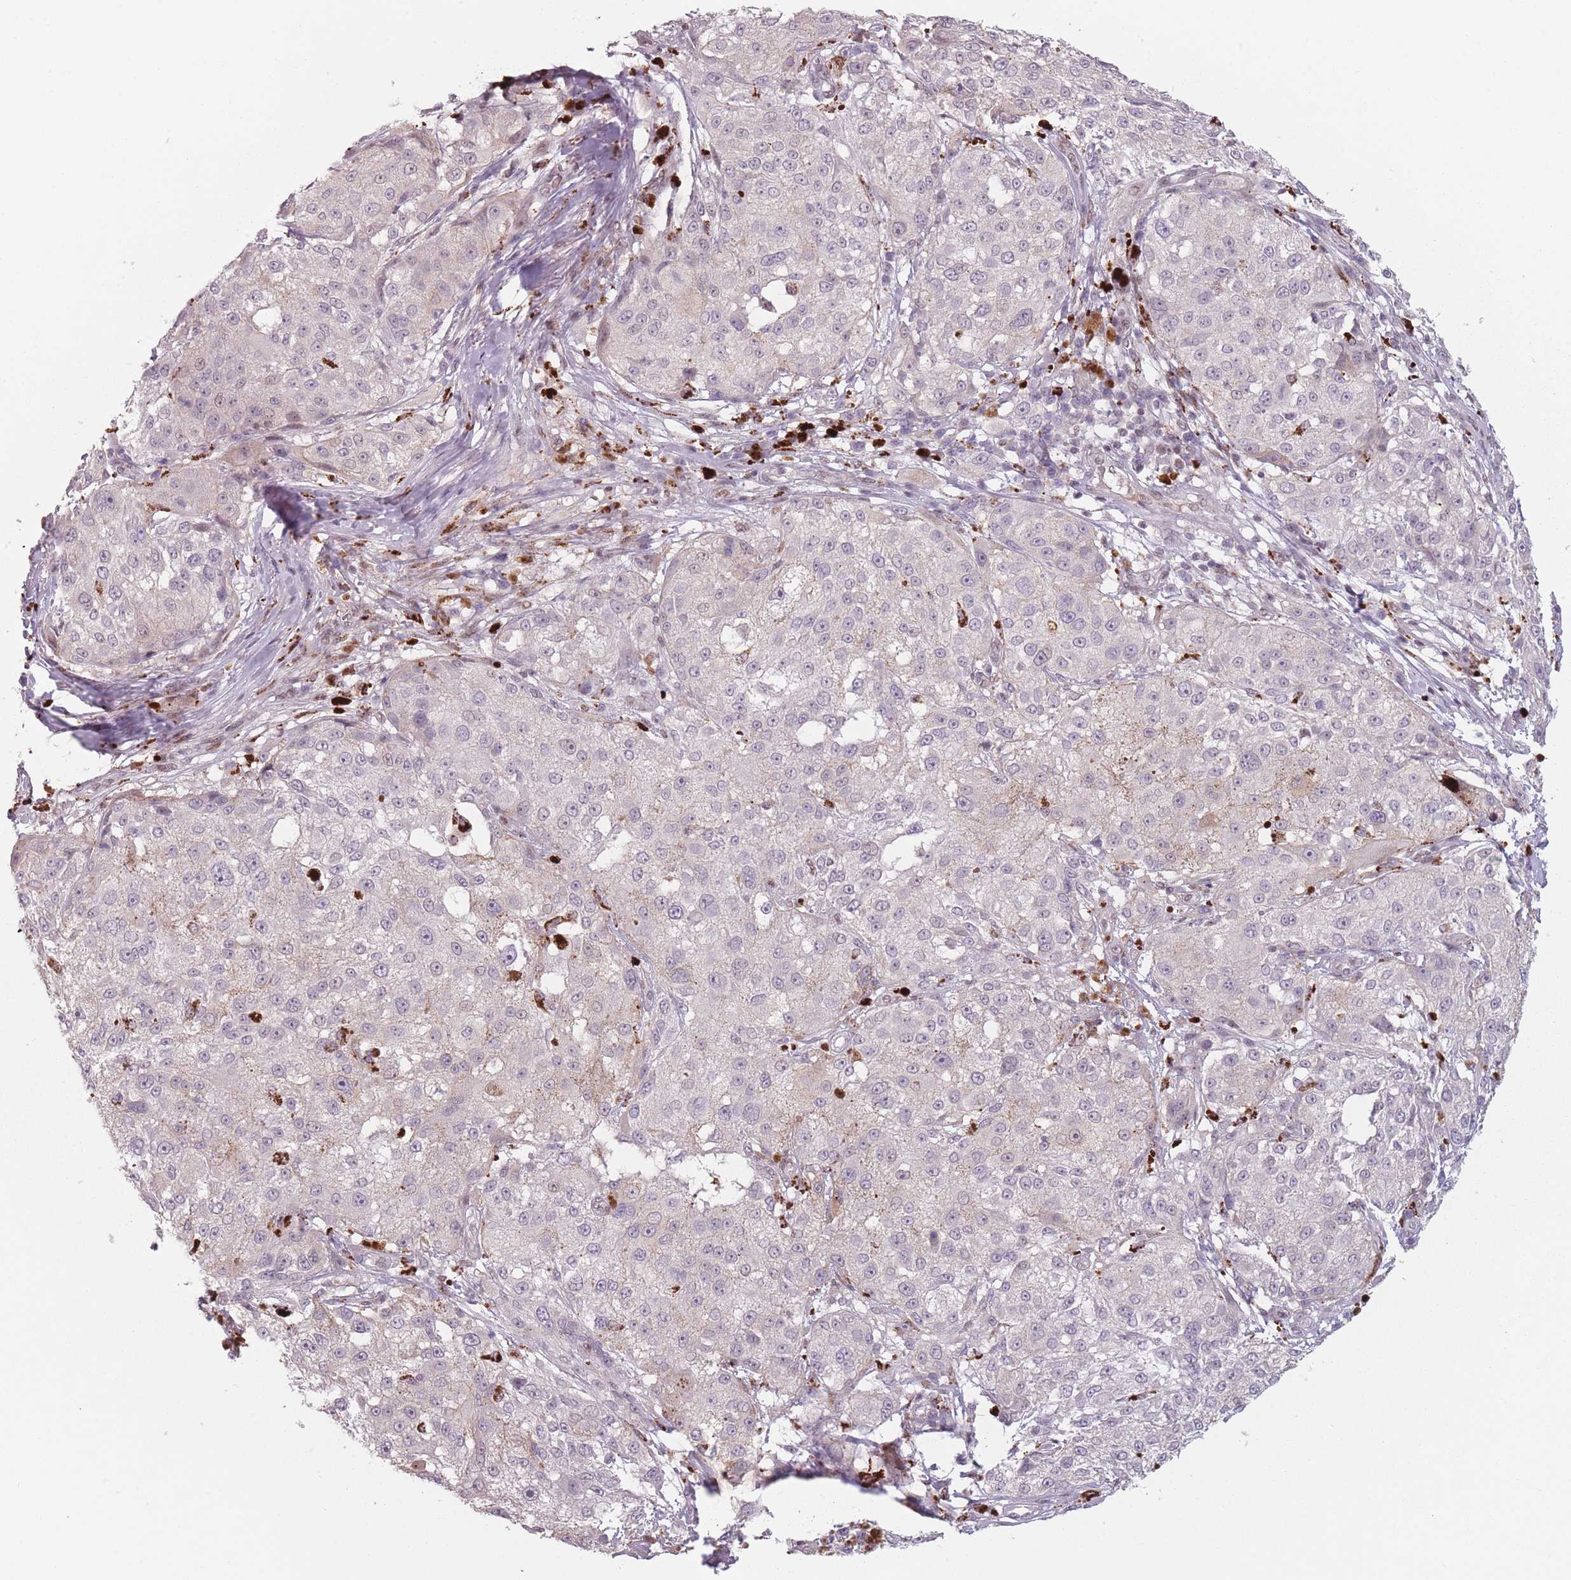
{"staining": {"intensity": "weak", "quantity": "<25%", "location": "nuclear"}, "tissue": "melanoma", "cell_type": "Tumor cells", "image_type": "cancer", "snomed": [{"axis": "morphology", "description": "Necrosis, NOS"}, {"axis": "morphology", "description": "Malignant melanoma, NOS"}, {"axis": "topography", "description": "Skin"}], "caption": "Tumor cells show no significant staining in melanoma.", "gene": "OR10C1", "patient": {"sex": "female", "age": 87}}